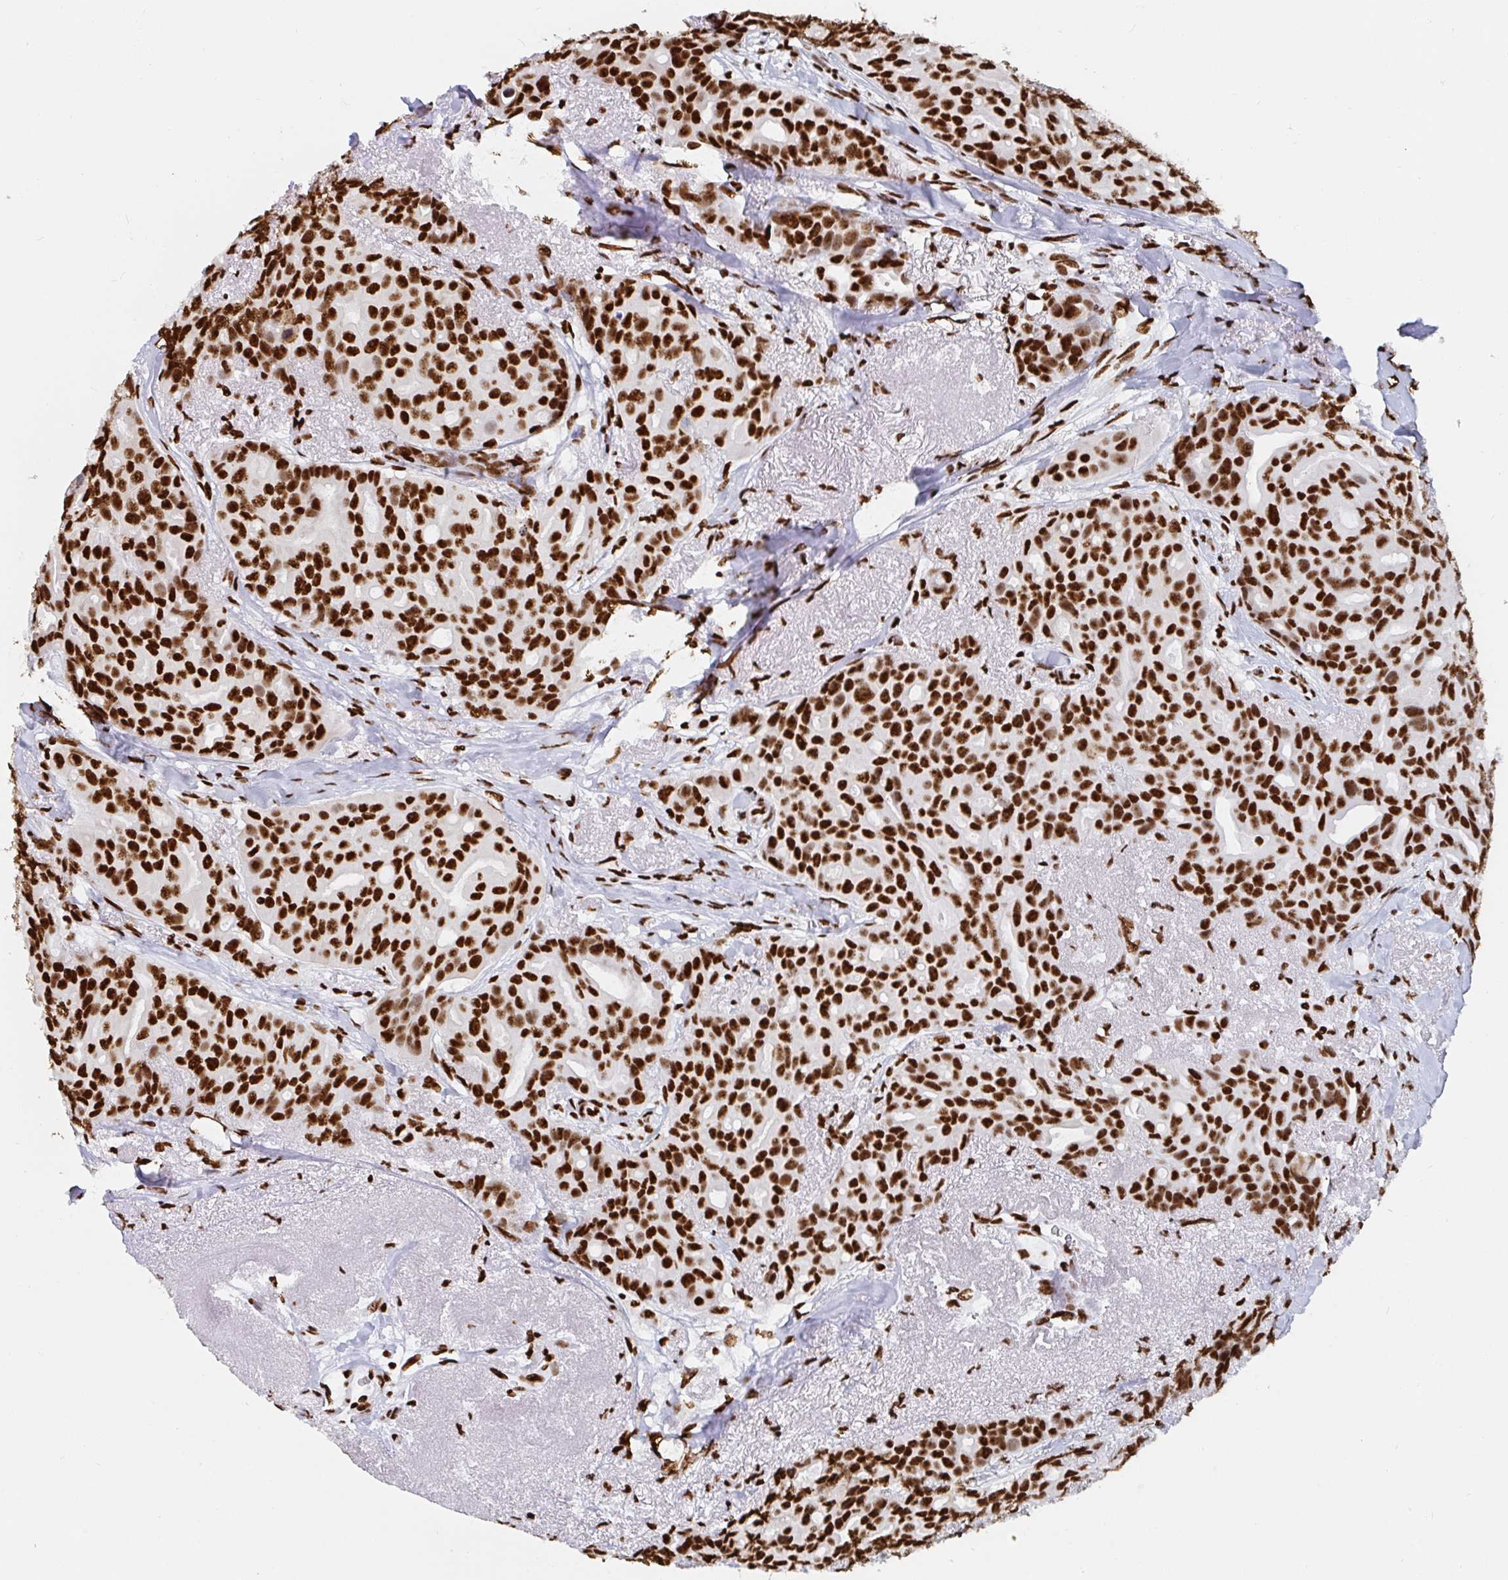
{"staining": {"intensity": "strong", "quantity": ">75%", "location": "nuclear"}, "tissue": "breast cancer", "cell_type": "Tumor cells", "image_type": "cancer", "snomed": [{"axis": "morphology", "description": "Duct carcinoma"}, {"axis": "topography", "description": "Breast"}], "caption": "A histopathology image of human invasive ductal carcinoma (breast) stained for a protein reveals strong nuclear brown staining in tumor cells. (DAB (3,3'-diaminobenzidine) IHC with brightfield microscopy, high magnification).", "gene": "EWSR1", "patient": {"sex": "female", "age": 54}}